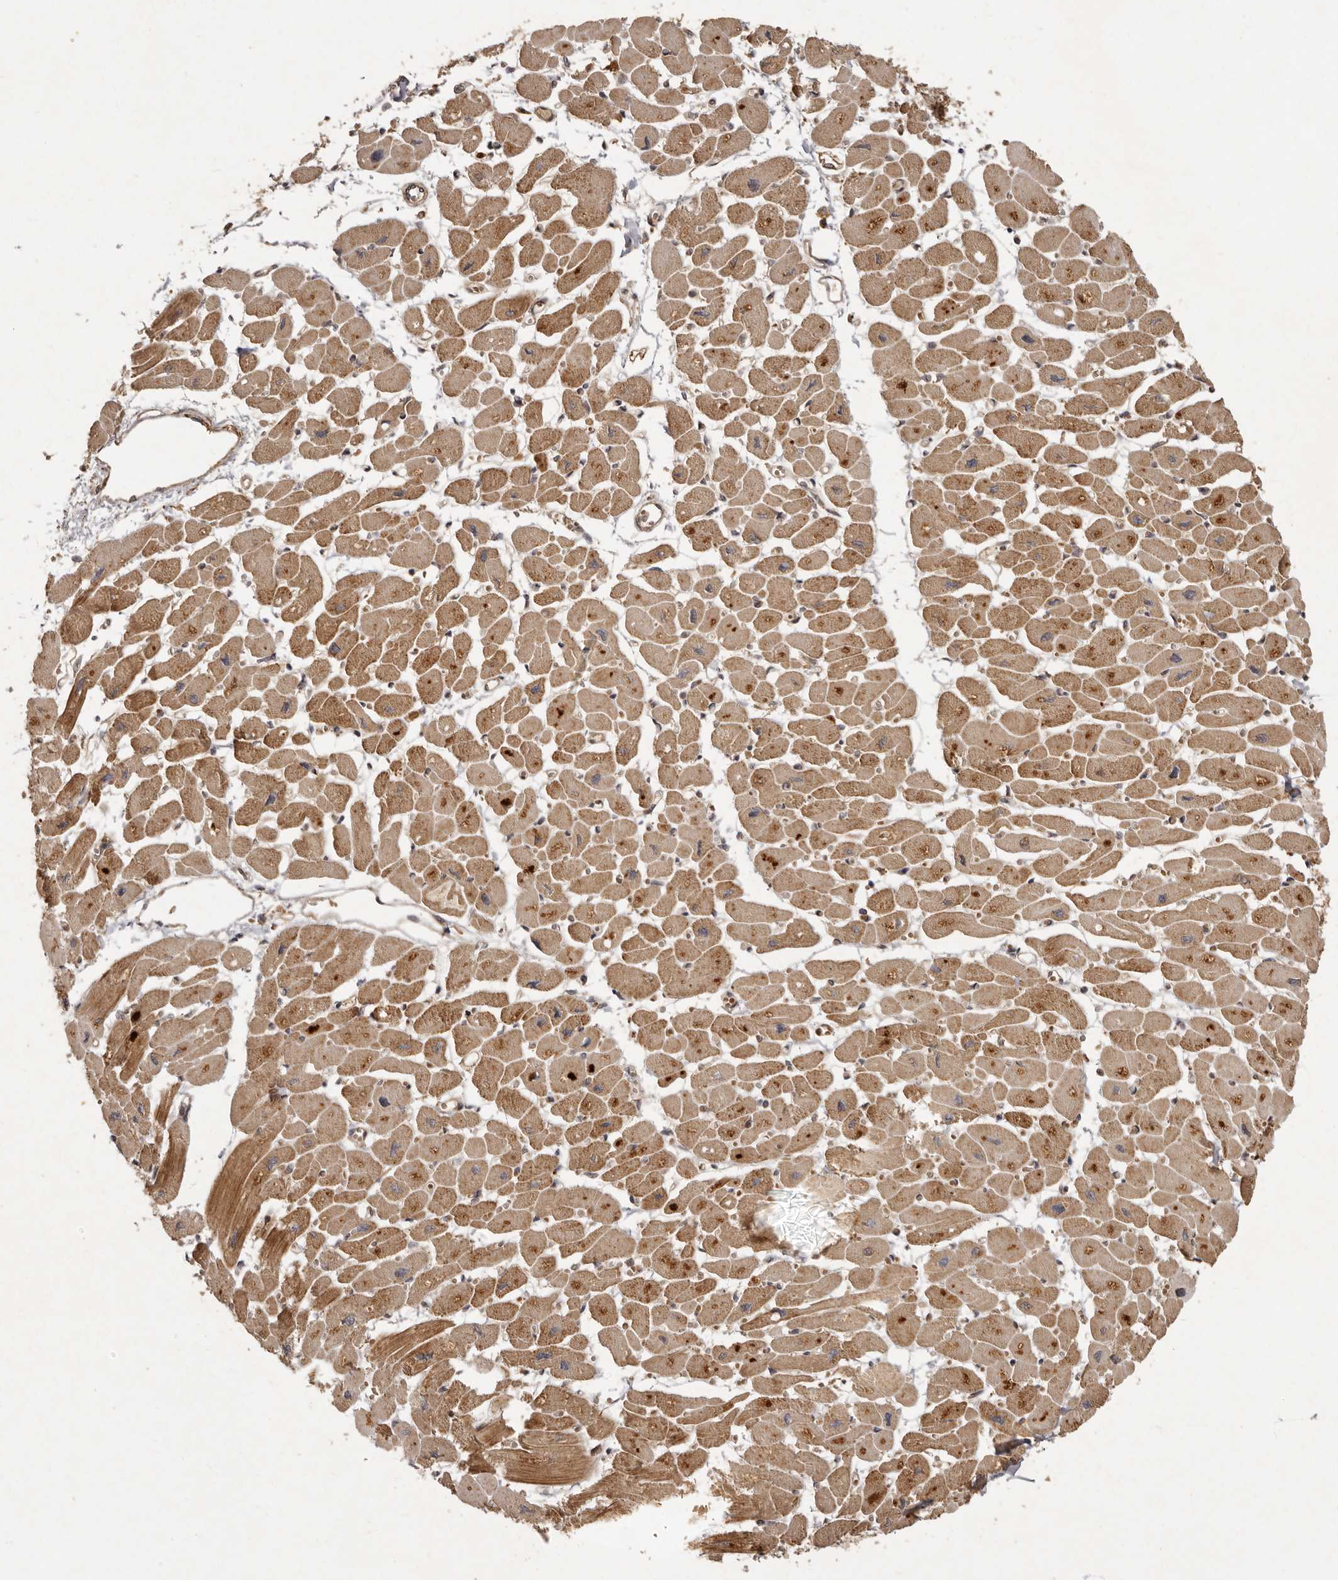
{"staining": {"intensity": "strong", "quantity": ">75%", "location": "cytoplasmic/membranous"}, "tissue": "heart muscle", "cell_type": "Cardiomyocytes", "image_type": "normal", "snomed": [{"axis": "morphology", "description": "Normal tissue, NOS"}, {"axis": "topography", "description": "Heart"}], "caption": "Protein expression analysis of normal human heart muscle reveals strong cytoplasmic/membranous staining in approximately >75% of cardiomyocytes.", "gene": "SEMA3A", "patient": {"sex": "female", "age": 54}}